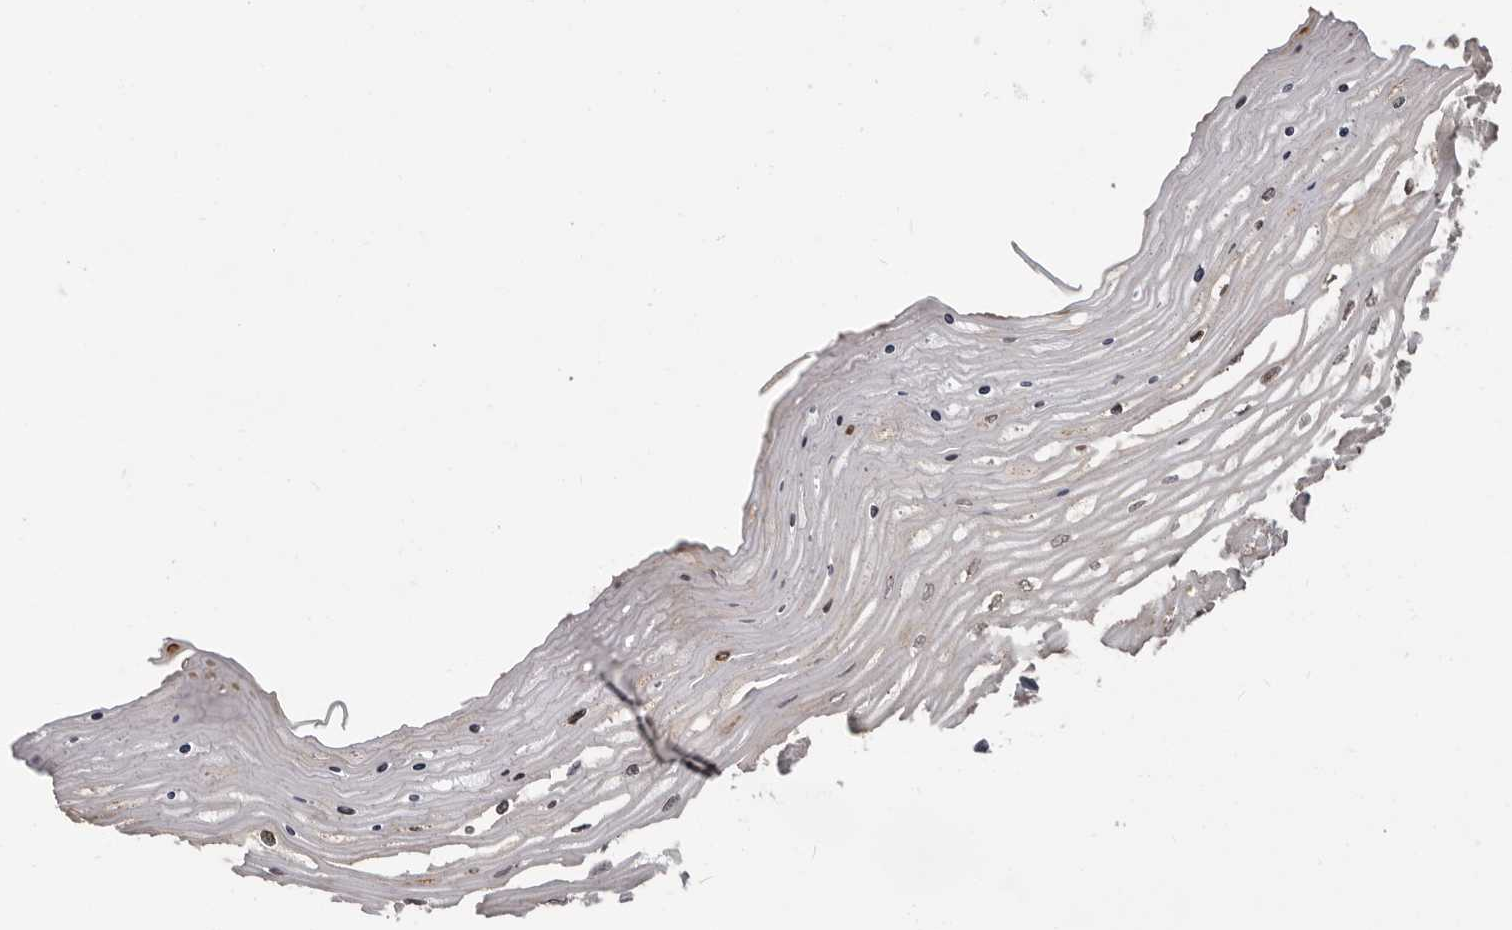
{"staining": {"intensity": "weak", "quantity": ">75%", "location": "cytoplasmic/membranous"}, "tissue": "cervix", "cell_type": "Glandular cells", "image_type": "normal", "snomed": [{"axis": "morphology", "description": "Normal tissue, NOS"}, {"axis": "topography", "description": "Cervix"}], "caption": "This is a histology image of immunohistochemistry staining of benign cervix, which shows weak positivity in the cytoplasmic/membranous of glandular cells.", "gene": "GPR157", "patient": {"sex": "female", "age": 55}}